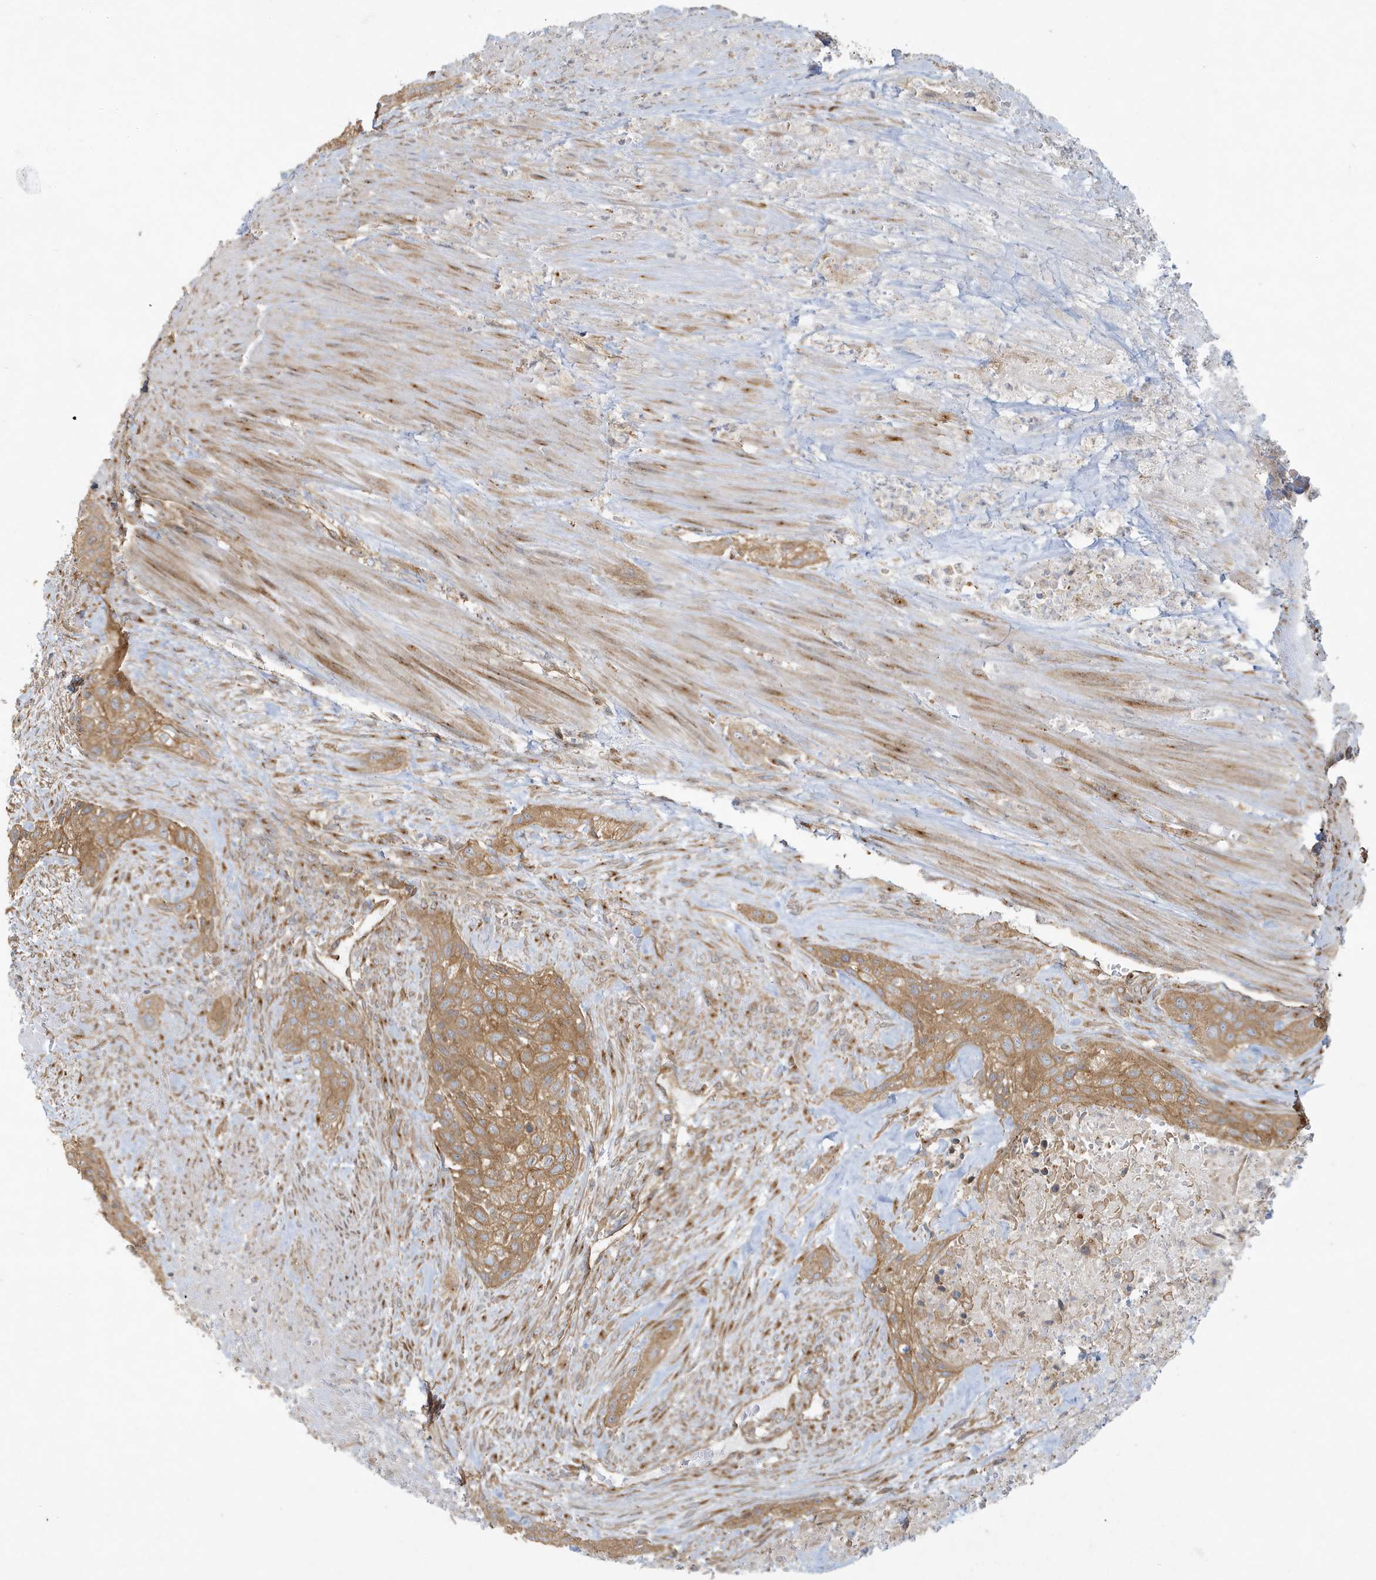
{"staining": {"intensity": "moderate", "quantity": ">75%", "location": "cytoplasmic/membranous"}, "tissue": "urothelial cancer", "cell_type": "Tumor cells", "image_type": "cancer", "snomed": [{"axis": "morphology", "description": "Urothelial carcinoma, High grade"}, {"axis": "topography", "description": "Urinary bladder"}], "caption": "High-grade urothelial carcinoma was stained to show a protein in brown. There is medium levels of moderate cytoplasmic/membranous positivity in approximately >75% of tumor cells. The staining is performed using DAB brown chromogen to label protein expression. The nuclei are counter-stained blue using hematoxylin.", "gene": "ATP23", "patient": {"sex": "male", "age": 35}}